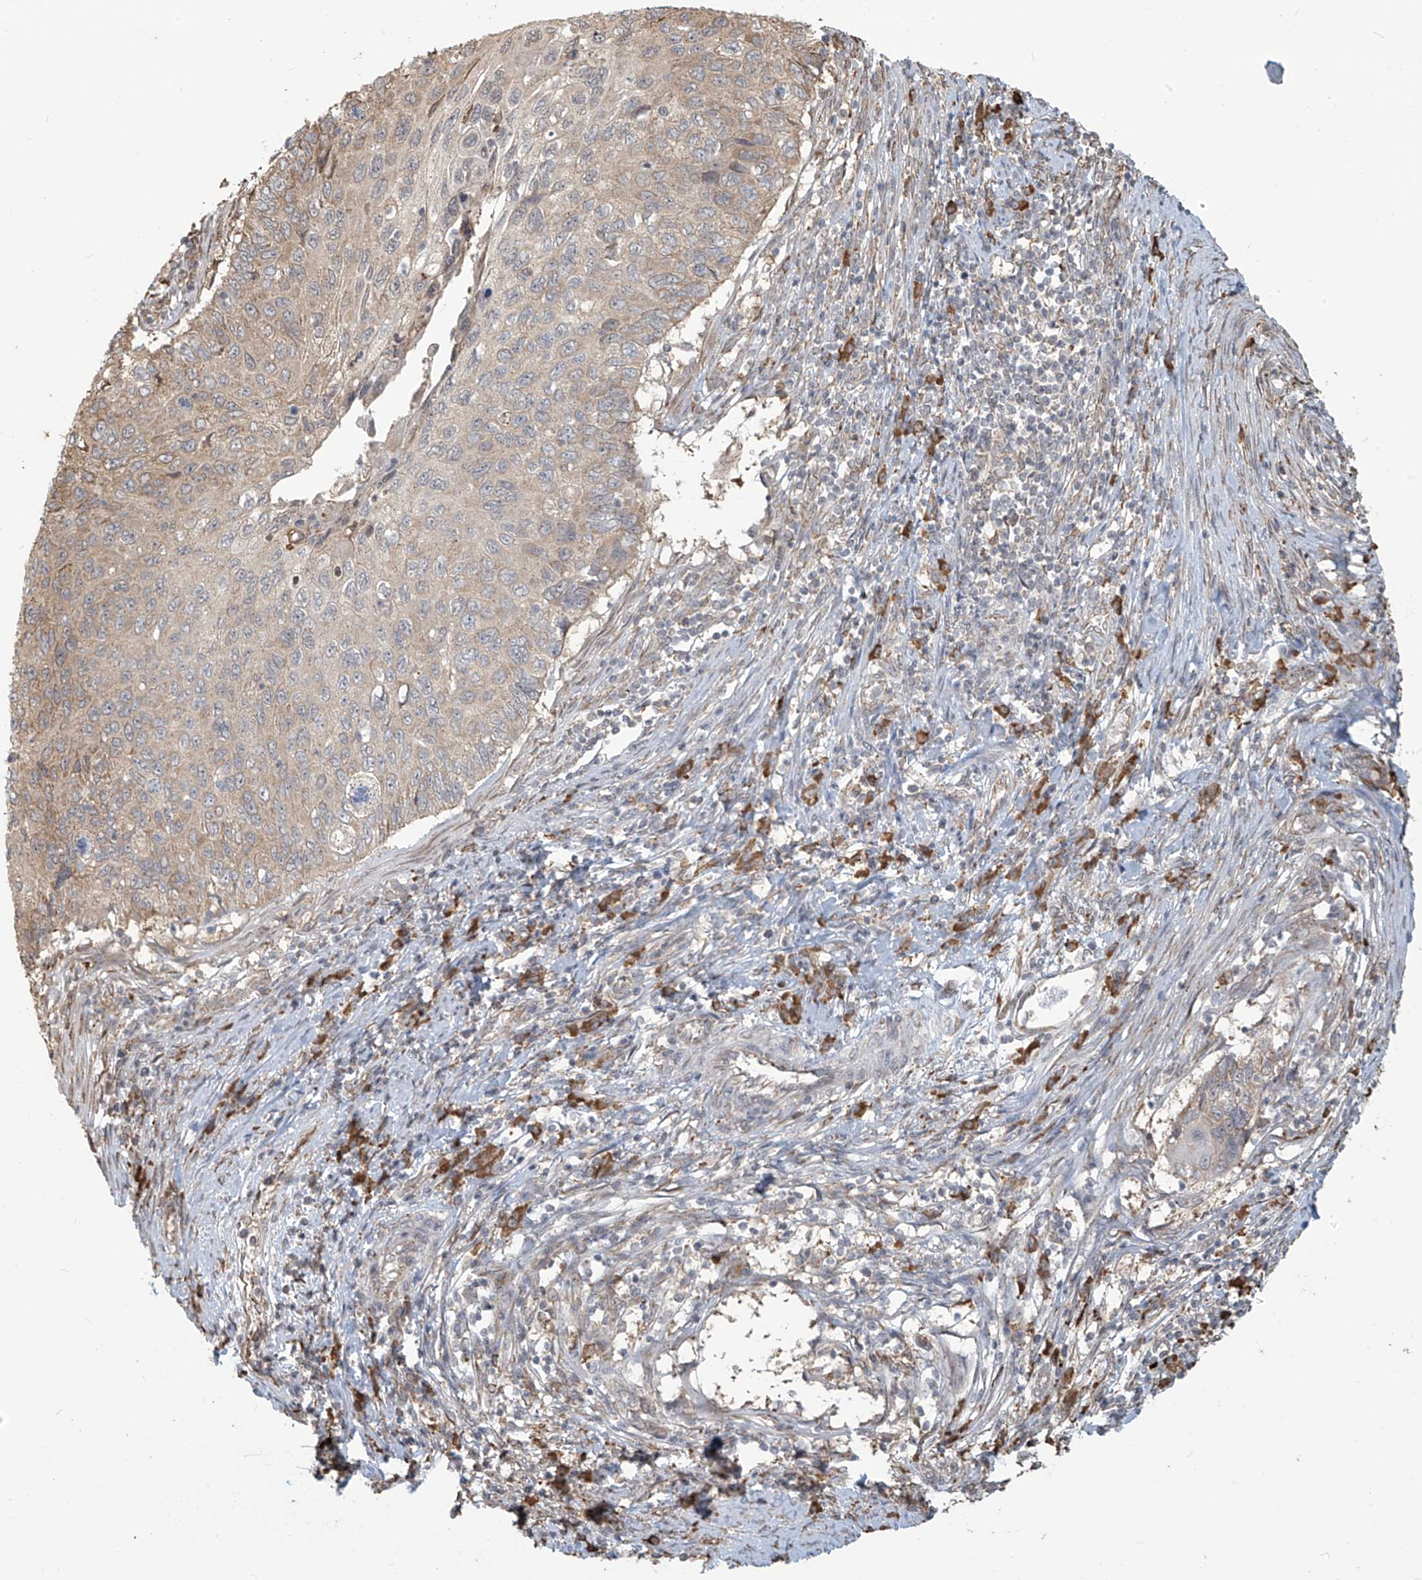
{"staining": {"intensity": "weak", "quantity": "25%-75%", "location": "cytoplasmic/membranous"}, "tissue": "cervical cancer", "cell_type": "Tumor cells", "image_type": "cancer", "snomed": [{"axis": "morphology", "description": "Squamous cell carcinoma, NOS"}, {"axis": "topography", "description": "Cervix"}], "caption": "Immunohistochemical staining of human cervical cancer (squamous cell carcinoma) exhibits low levels of weak cytoplasmic/membranous expression in approximately 25%-75% of tumor cells. Immunohistochemistry stains the protein of interest in brown and the nuclei are stained blue.", "gene": "PLEKHM3", "patient": {"sex": "female", "age": 70}}